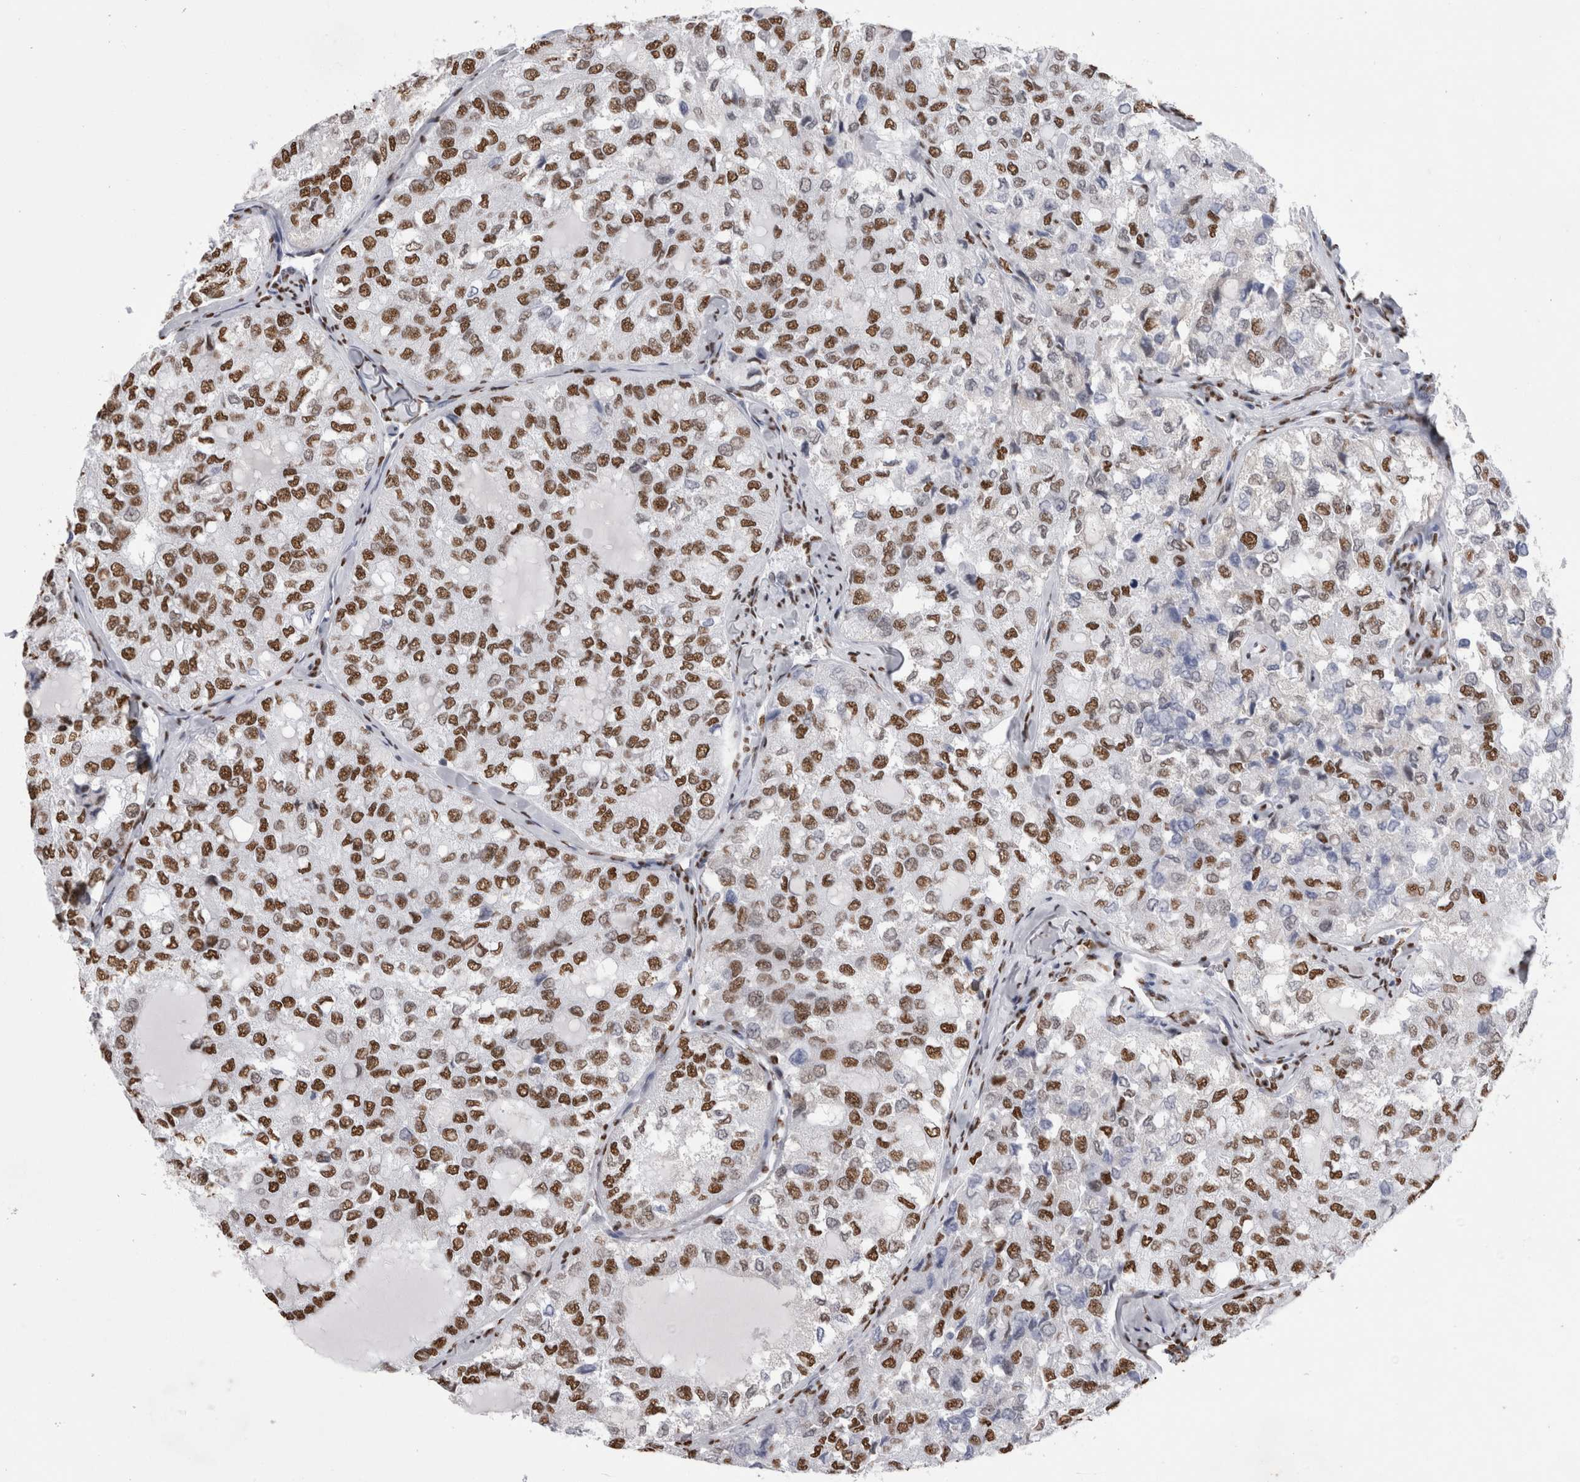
{"staining": {"intensity": "strong", "quantity": ">75%", "location": "nuclear"}, "tissue": "thyroid cancer", "cell_type": "Tumor cells", "image_type": "cancer", "snomed": [{"axis": "morphology", "description": "Follicular adenoma carcinoma, NOS"}, {"axis": "topography", "description": "Thyroid gland"}], "caption": "Thyroid cancer tissue reveals strong nuclear positivity in about >75% of tumor cells, visualized by immunohistochemistry.", "gene": "ALPK3", "patient": {"sex": "male", "age": 75}}